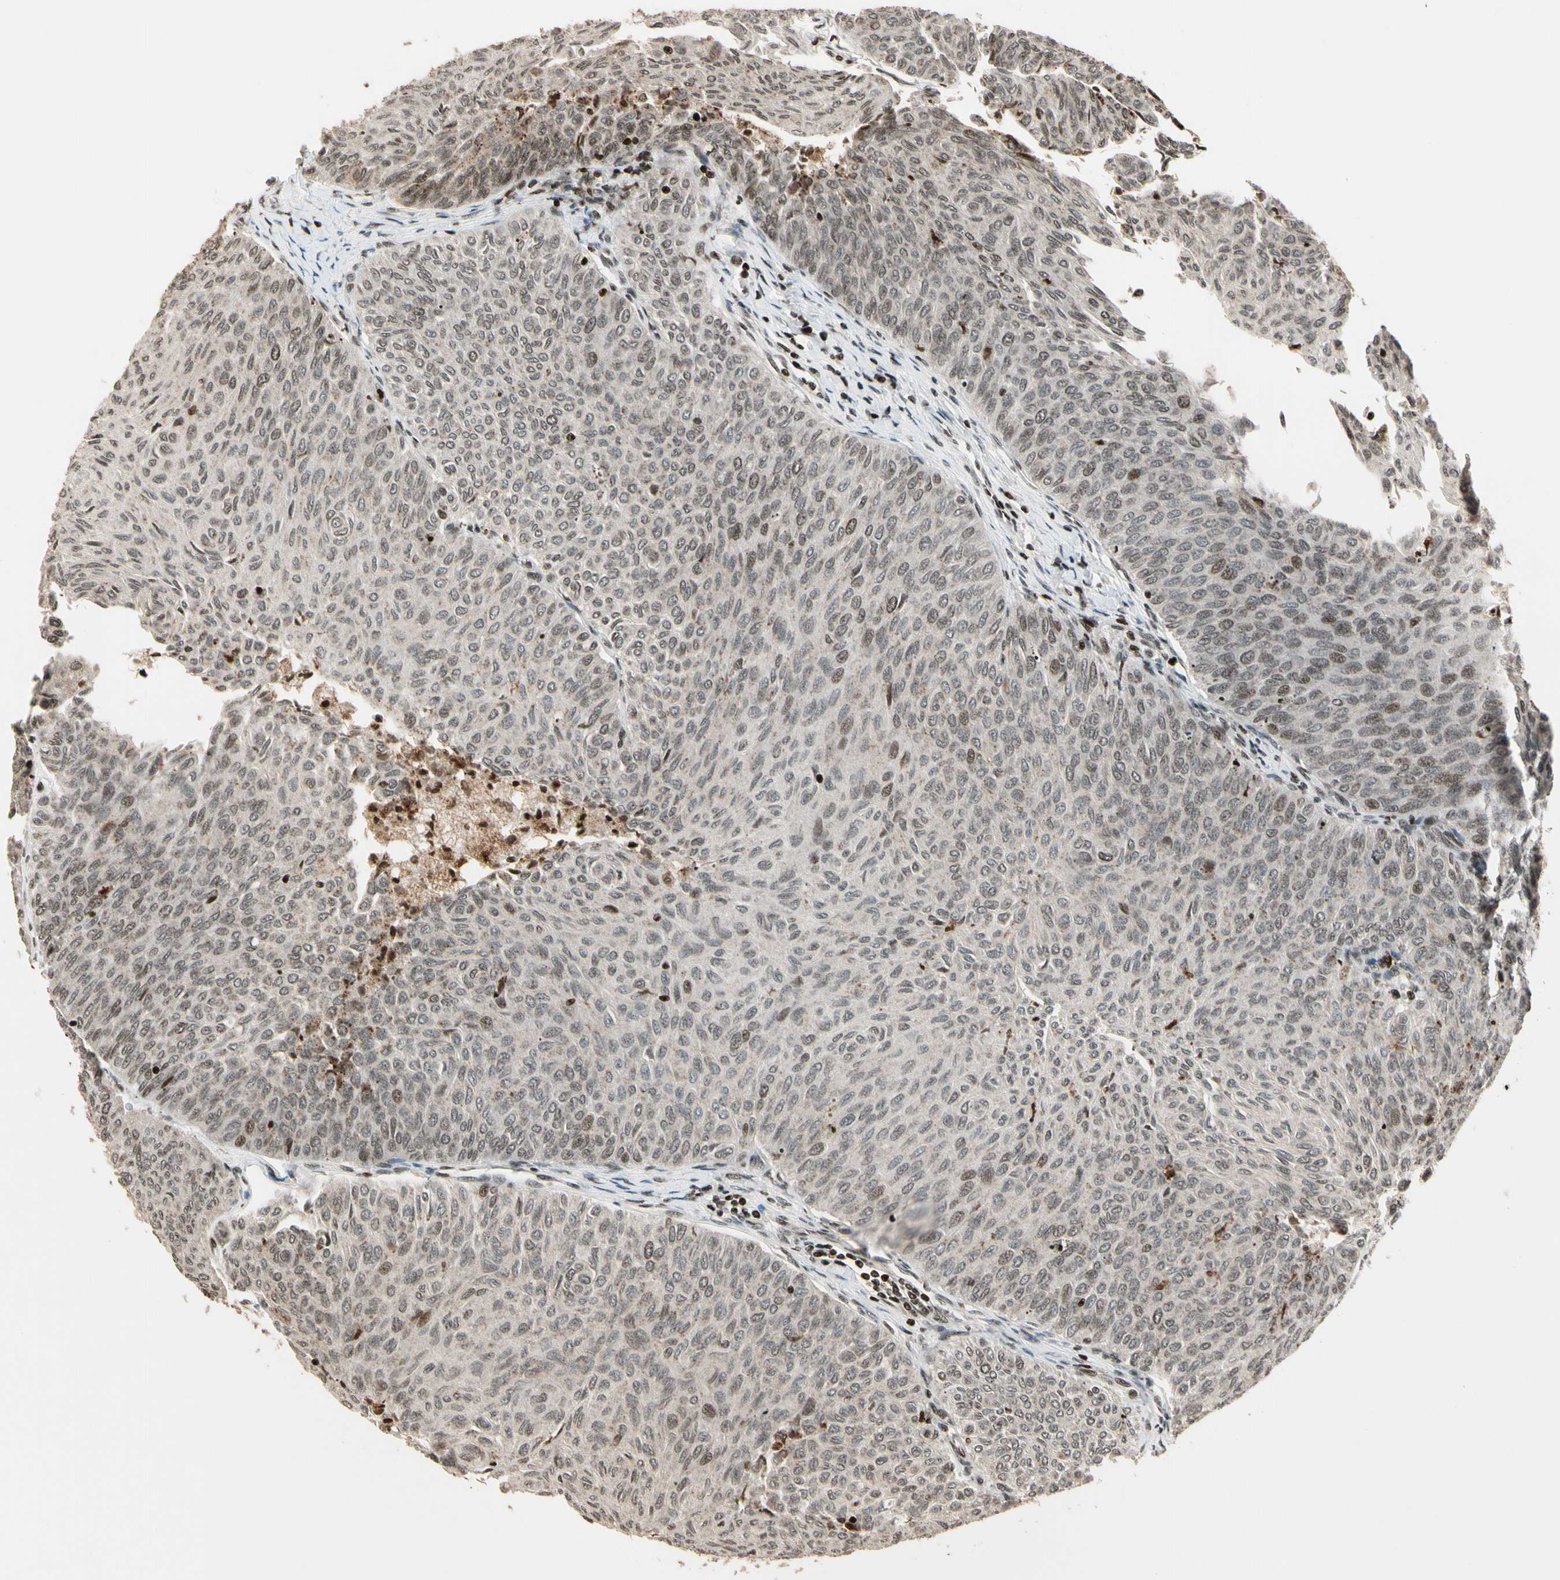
{"staining": {"intensity": "weak", "quantity": "25%-75%", "location": "nuclear"}, "tissue": "urothelial cancer", "cell_type": "Tumor cells", "image_type": "cancer", "snomed": [{"axis": "morphology", "description": "Urothelial carcinoma, Low grade"}, {"axis": "topography", "description": "Urinary bladder"}], "caption": "Tumor cells display low levels of weak nuclear positivity in about 25%-75% of cells in urothelial cancer.", "gene": "TSHZ3", "patient": {"sex": "male", "age": 78}}